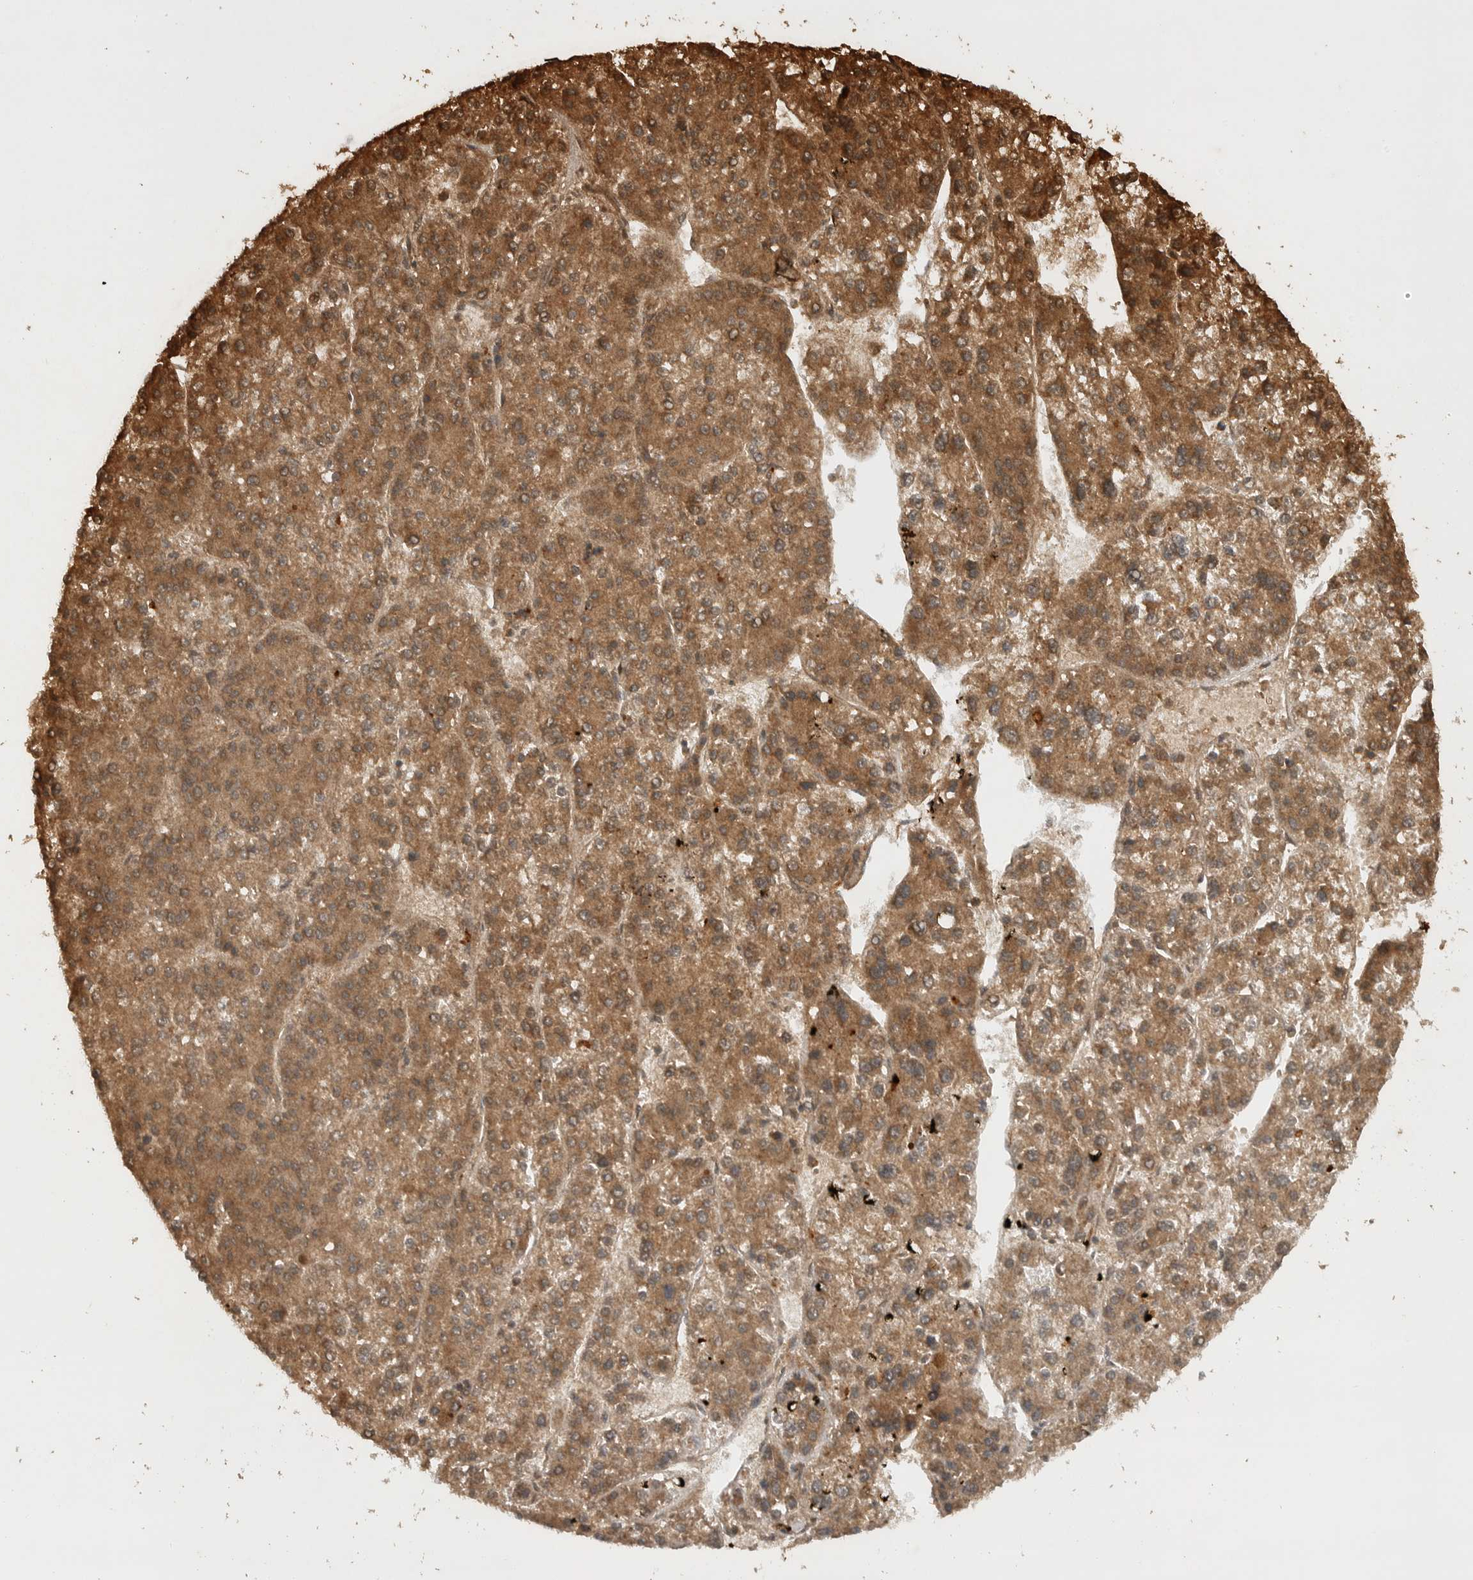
{"staining": {"intensity": "moderate", "quantity": ">75%", "location": "cytoplasmic/membranous"}, "tissue": "liver cancer", "cell_type": "Tumor cells", "image_type": "cancer", "snomed": [{"axis": "morphology", "description": "Carcinoma, Hepatocellular, NOS"}, {"axis": "topography", "description": "Liver"}], "caption": "IHC micrograph of liver hepatocellular carcinoma stained for a protein (brown), which exhibits medium levels of moderate cytoplasmic/membranous staining in approximately >75% of tumor cells.", "gene": "PRDX4", "patient": {"sex": "female", "age": 73}}